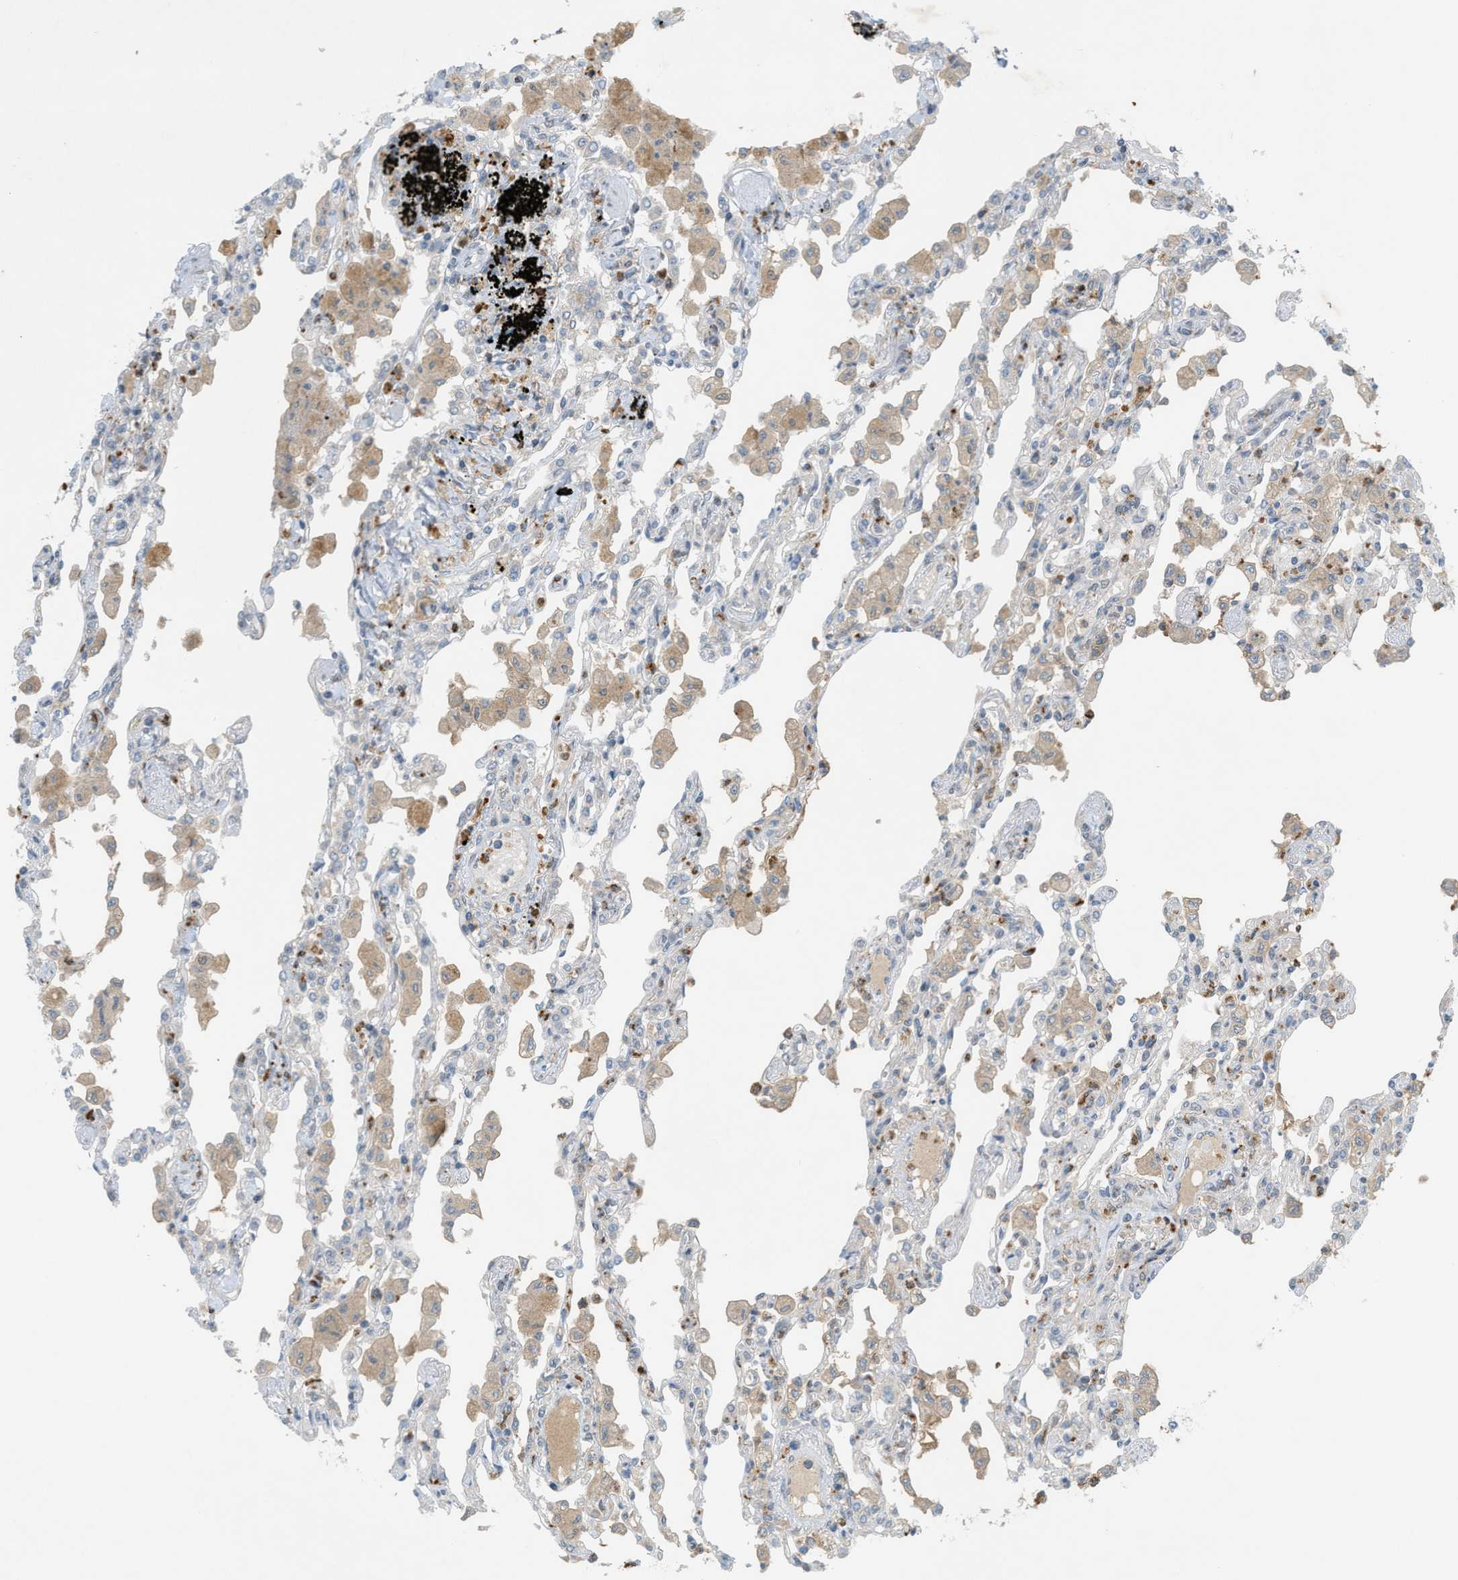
{"staining": {"intensity": "negative", "quantity": "none", "location": "none"}, "tissue": "lung", "cell_type": "Alveolar cells", "image_type": "normal", "snomed": [{"axis": "morphology", "description": "Normal tissue, NOS"}, {"axis": "topography", "description": "Bronchus"}, {"axis": "topography", "description": "Lung"}], "caption": "This is an IHC image of unremarkable lung. There is no positivity in alveolar cells.", "gene": "DYRK1A", "patient": {"sex": "female", "age": 49}}